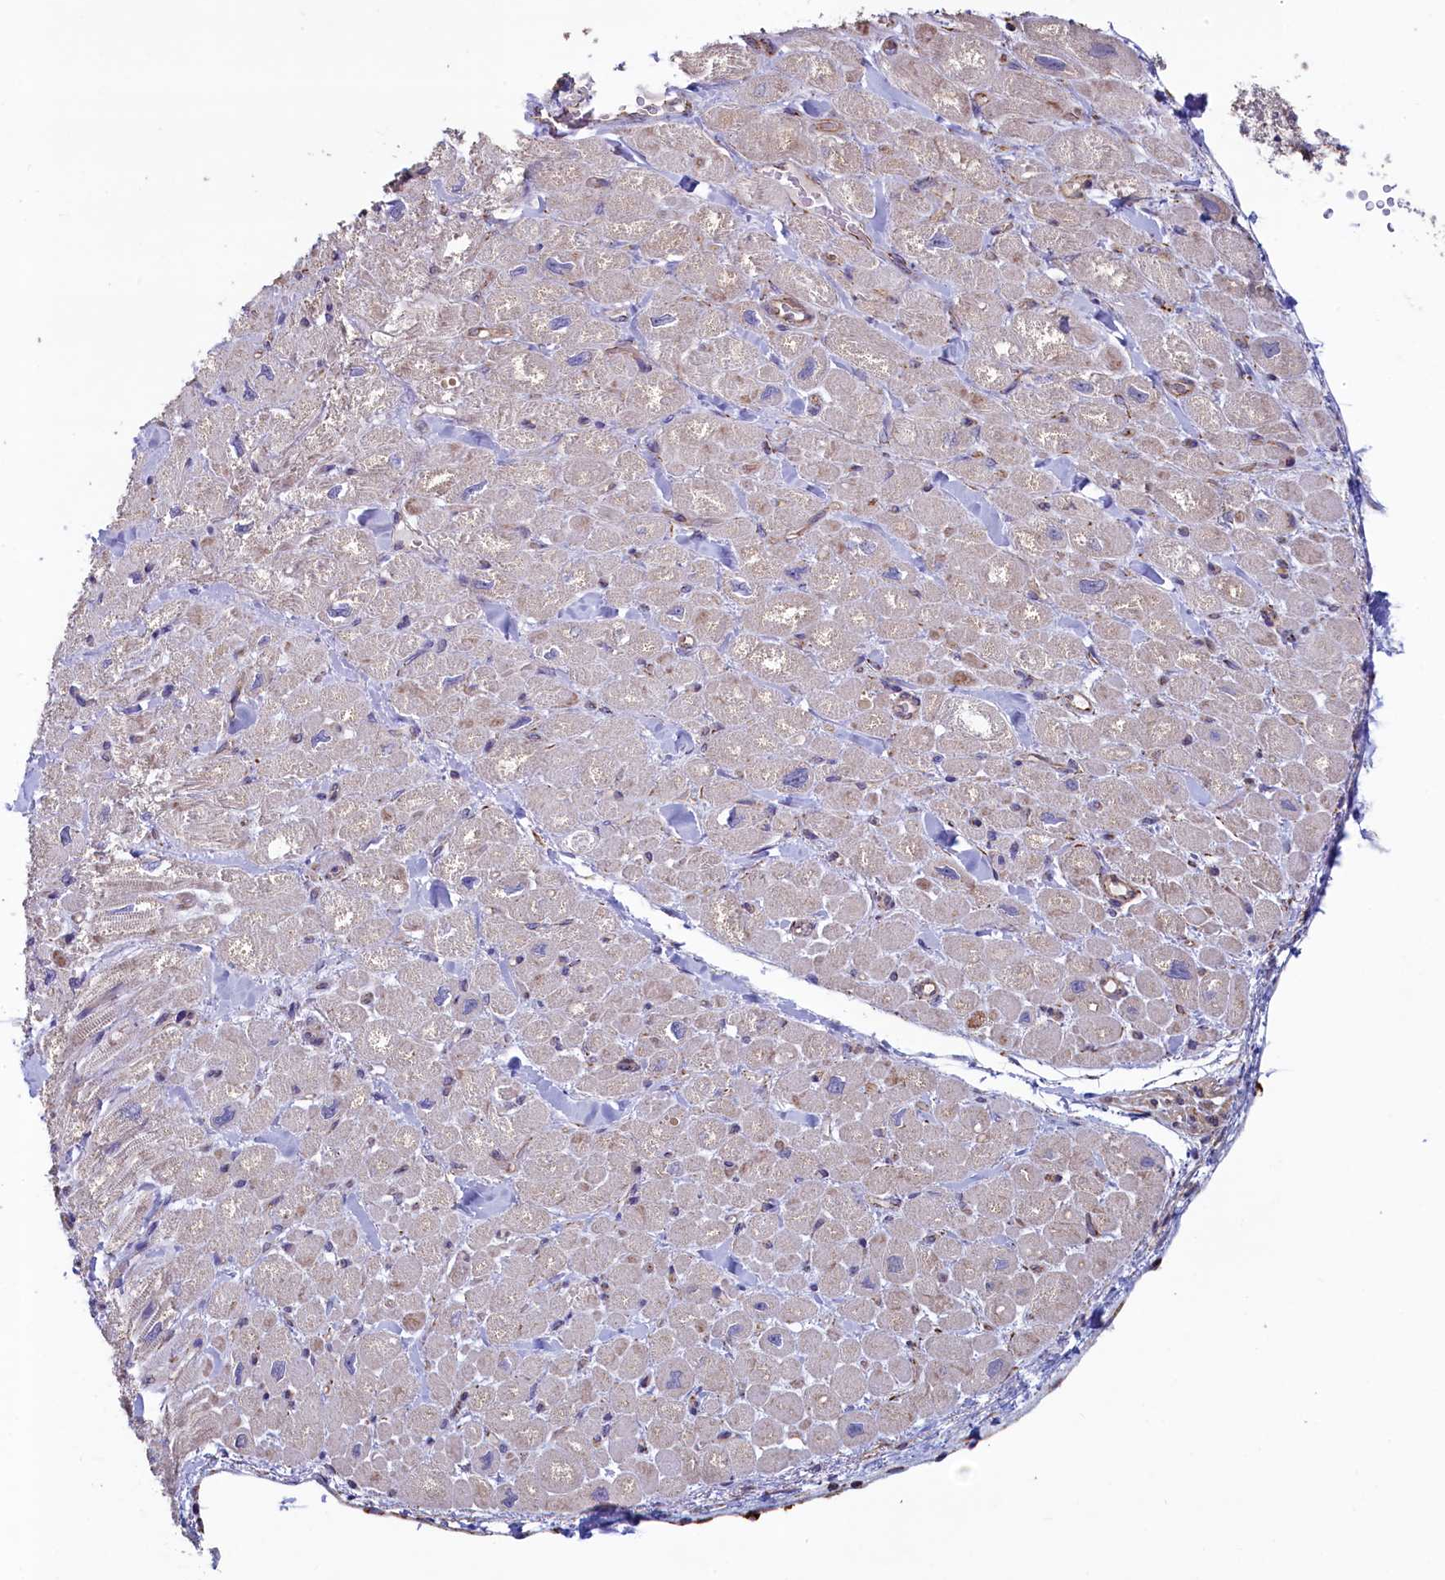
{"staining": {"intensity": "negative", "quantity": "none", "location": "none"}, "tissue": "heart muscle", "cell_type": "Cardiomyocytes", "image_type": "normal", "snomed": [{"axis": "morphology", "description": "Normal tissue, NOS"}, {"axis": "topography", "description": "Heart"}], "caption": "High magnification brightfield microscopy of benign heart muscle stained with DAB (3,3'-diaminobenzidine) (brown) and counterstained with hematoxylin (blue): cardiomyocytes show no significant expression.", "gene": "SPATA2L", "patient": {"sex": "male", "age": 65}}